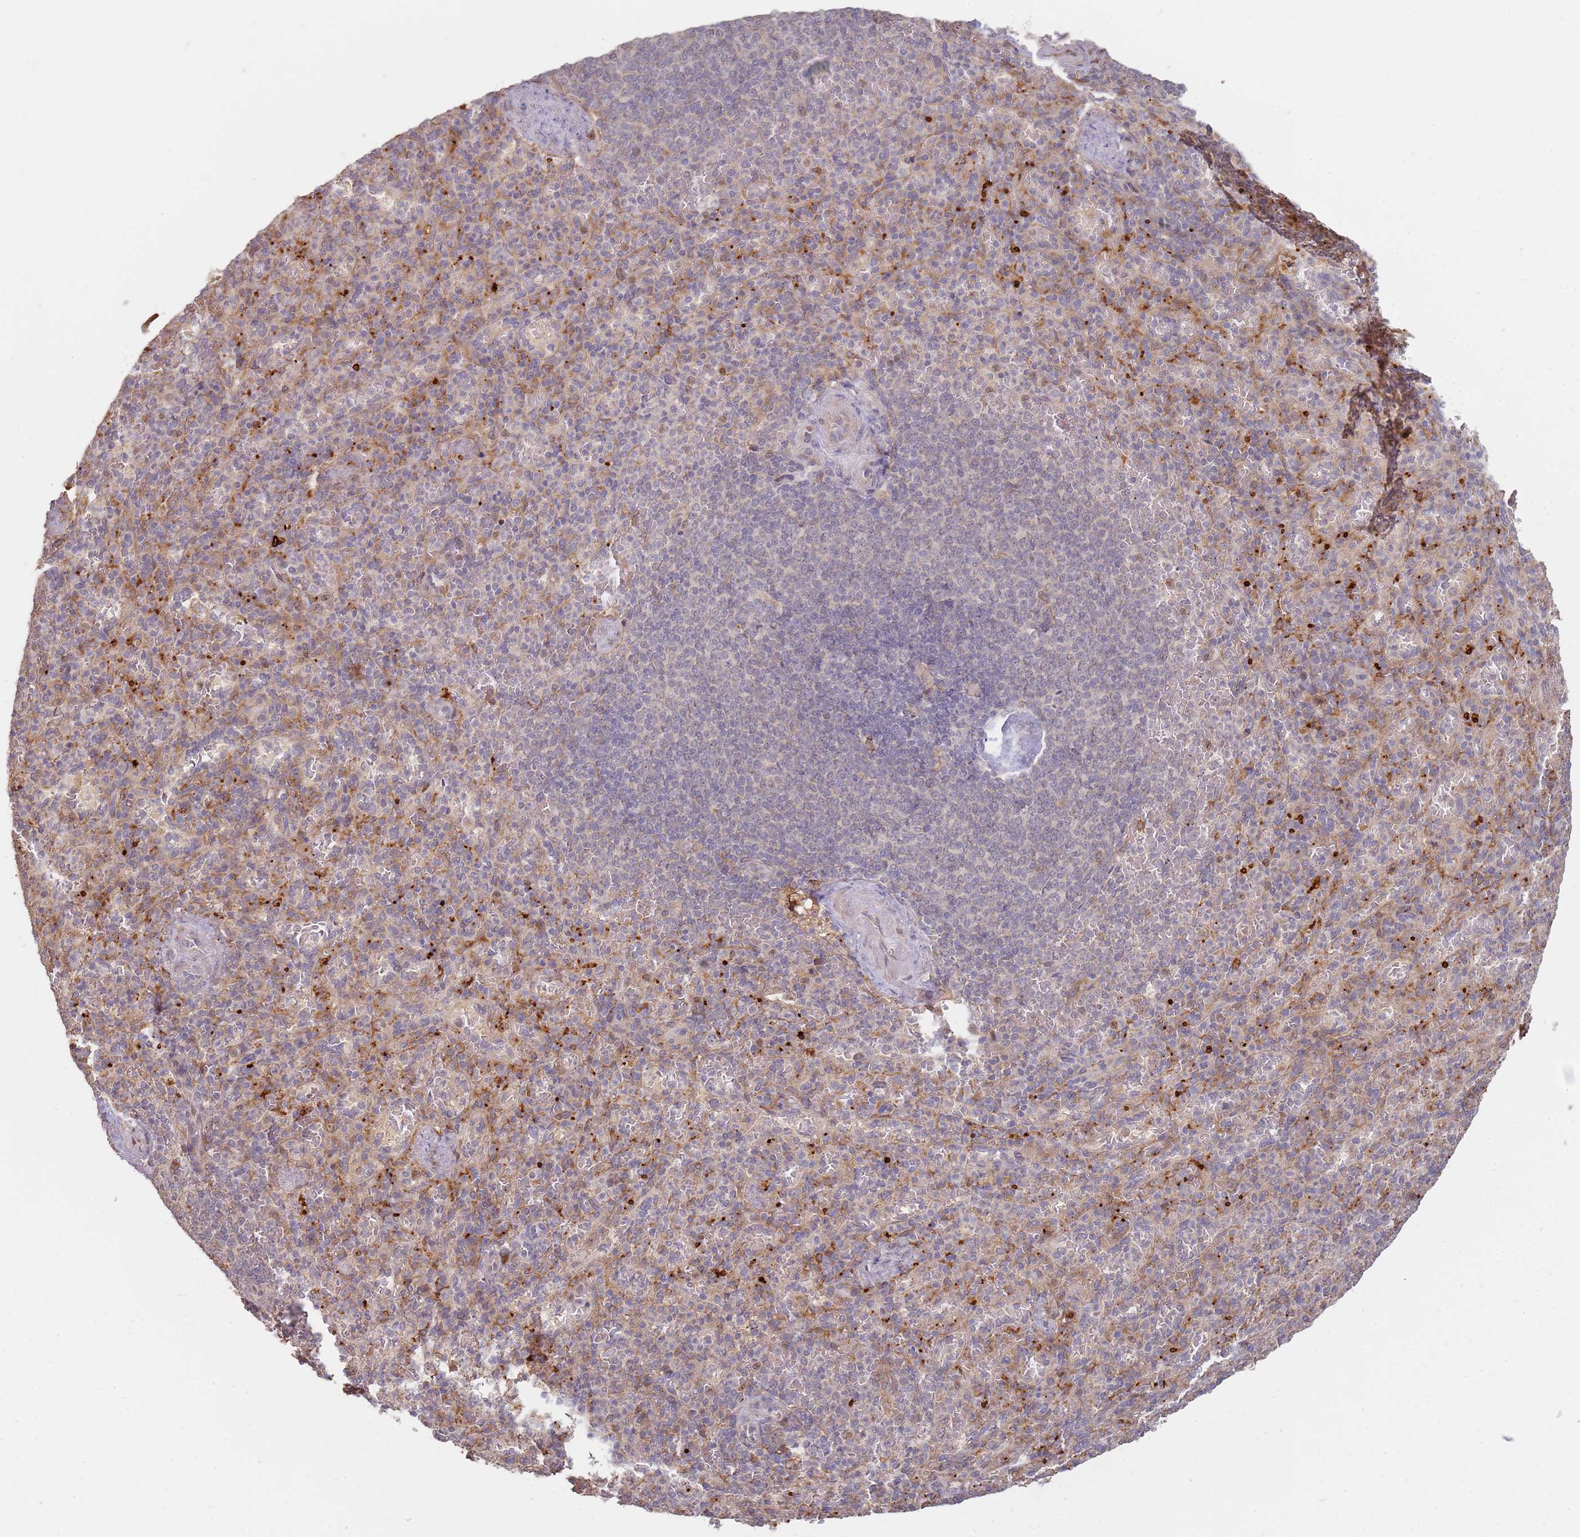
{"staining": {"intensity": "strong", "quantity": "<25%", "location": "cytoplasmic/membranous"}, "tissue": "spleen", "cell_type": "Cells in red pulp", "image_type": "normal", "snomed": [{"axis": "morphology", "description": "Normal tissue, NOS"}, {"axis": "topography", "description": "Spleen"}], "caption": "Benign spleen was stained to show a protein in brown. There is medium levels of strong cytoplasmic/membranous expression in approximately <25% of cells in red pulp.", "gene": "MPEG1", "patient": {"sex": "female", "age": 74}}